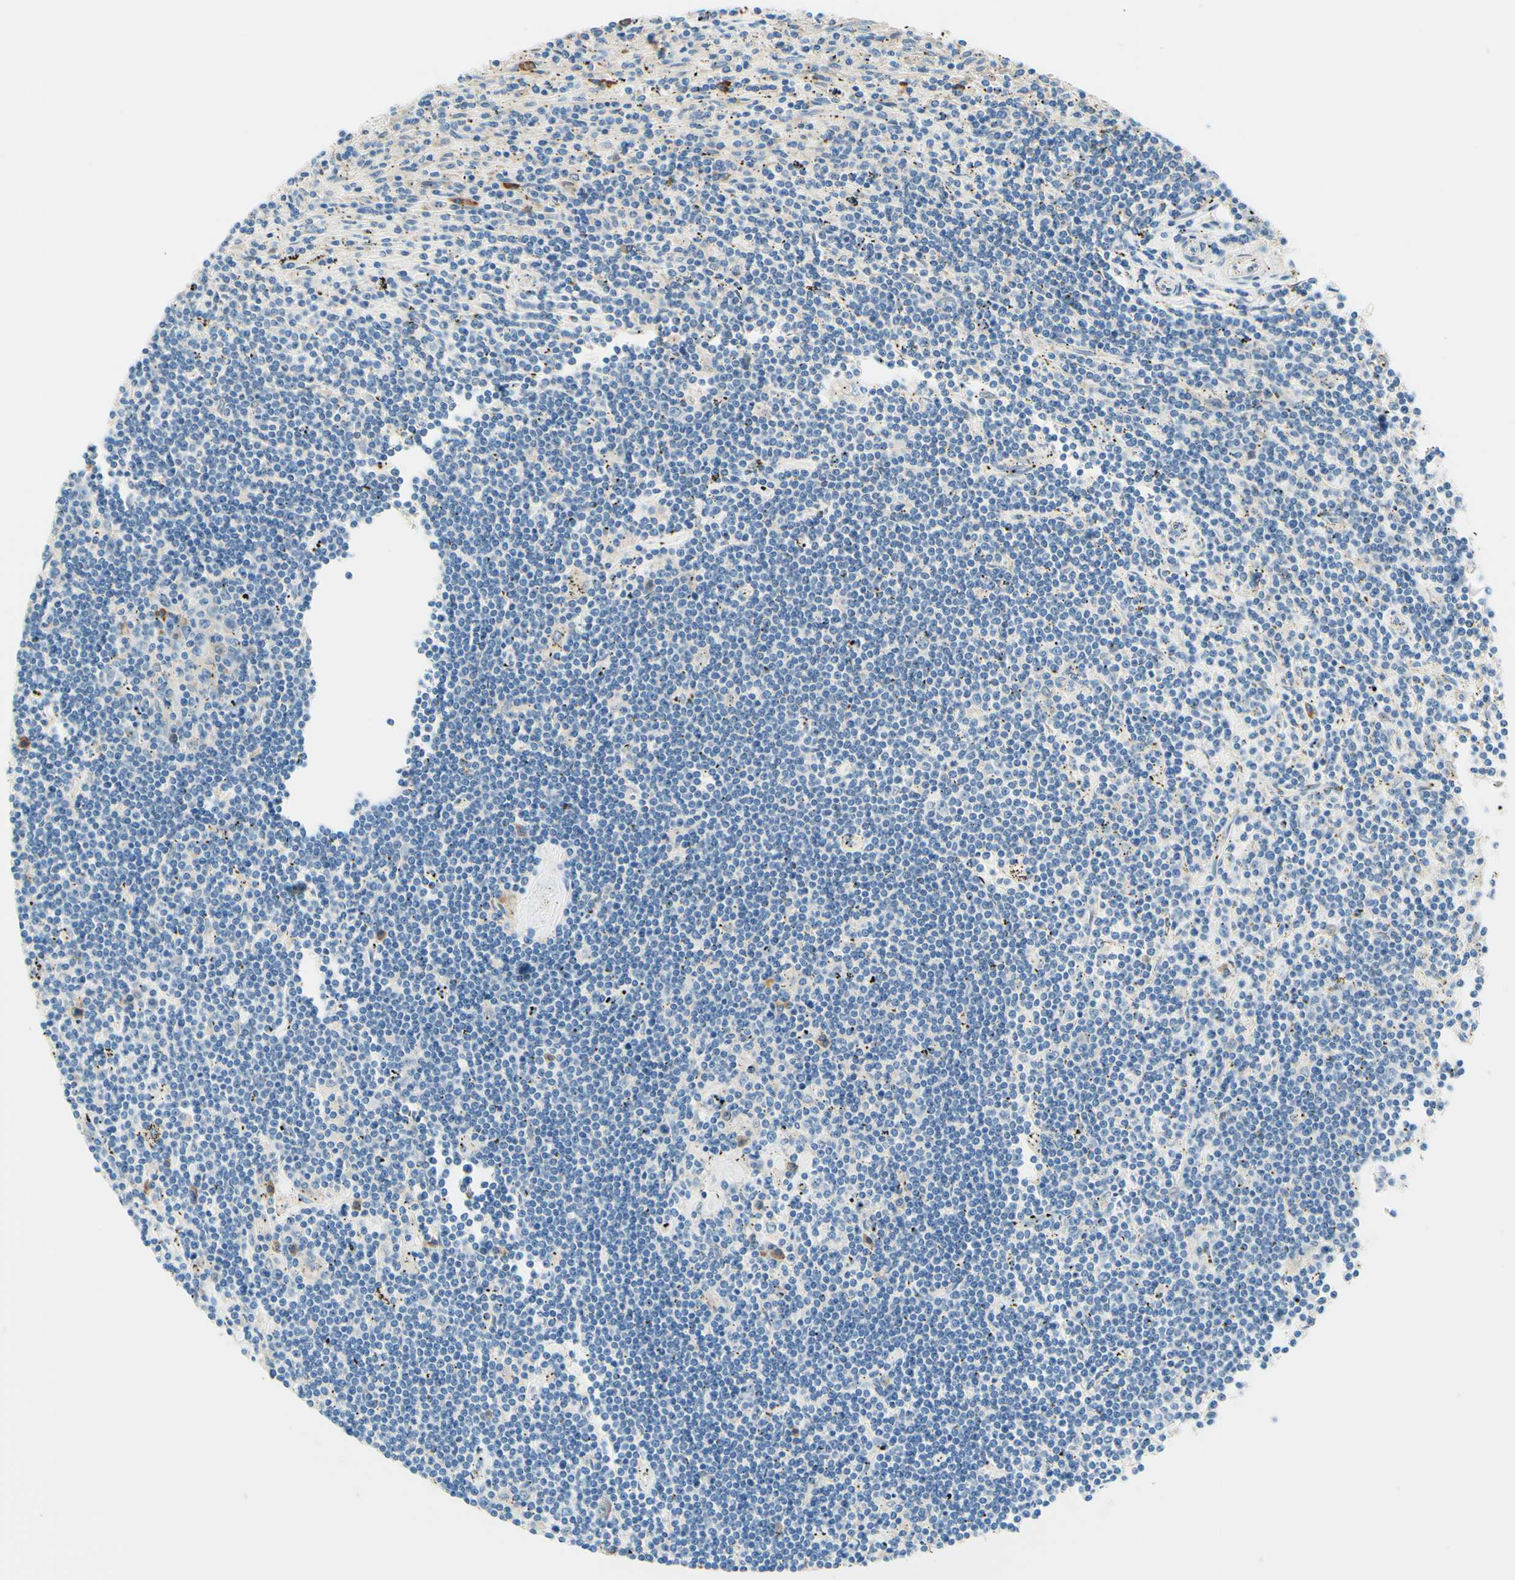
{"staining": {"intensity": "negative", "quantity": "none", "location": "none"}, "tissue": "lymphoma", "cell_type": "Tumor cells", "image_type": "cancer", "snomed": [{"axis": "morphology", "description": "Malignant lymphoma, non-Hodgkin's type, Low grade"}, {"axis": "topography", "description": "Spleen"}], "caption": "Immunohistochemical staining of human lymphoma displays no significant staining in tumor cells.", "gene": "PASD1", "patient": {"sex": "male", "age": 76}}